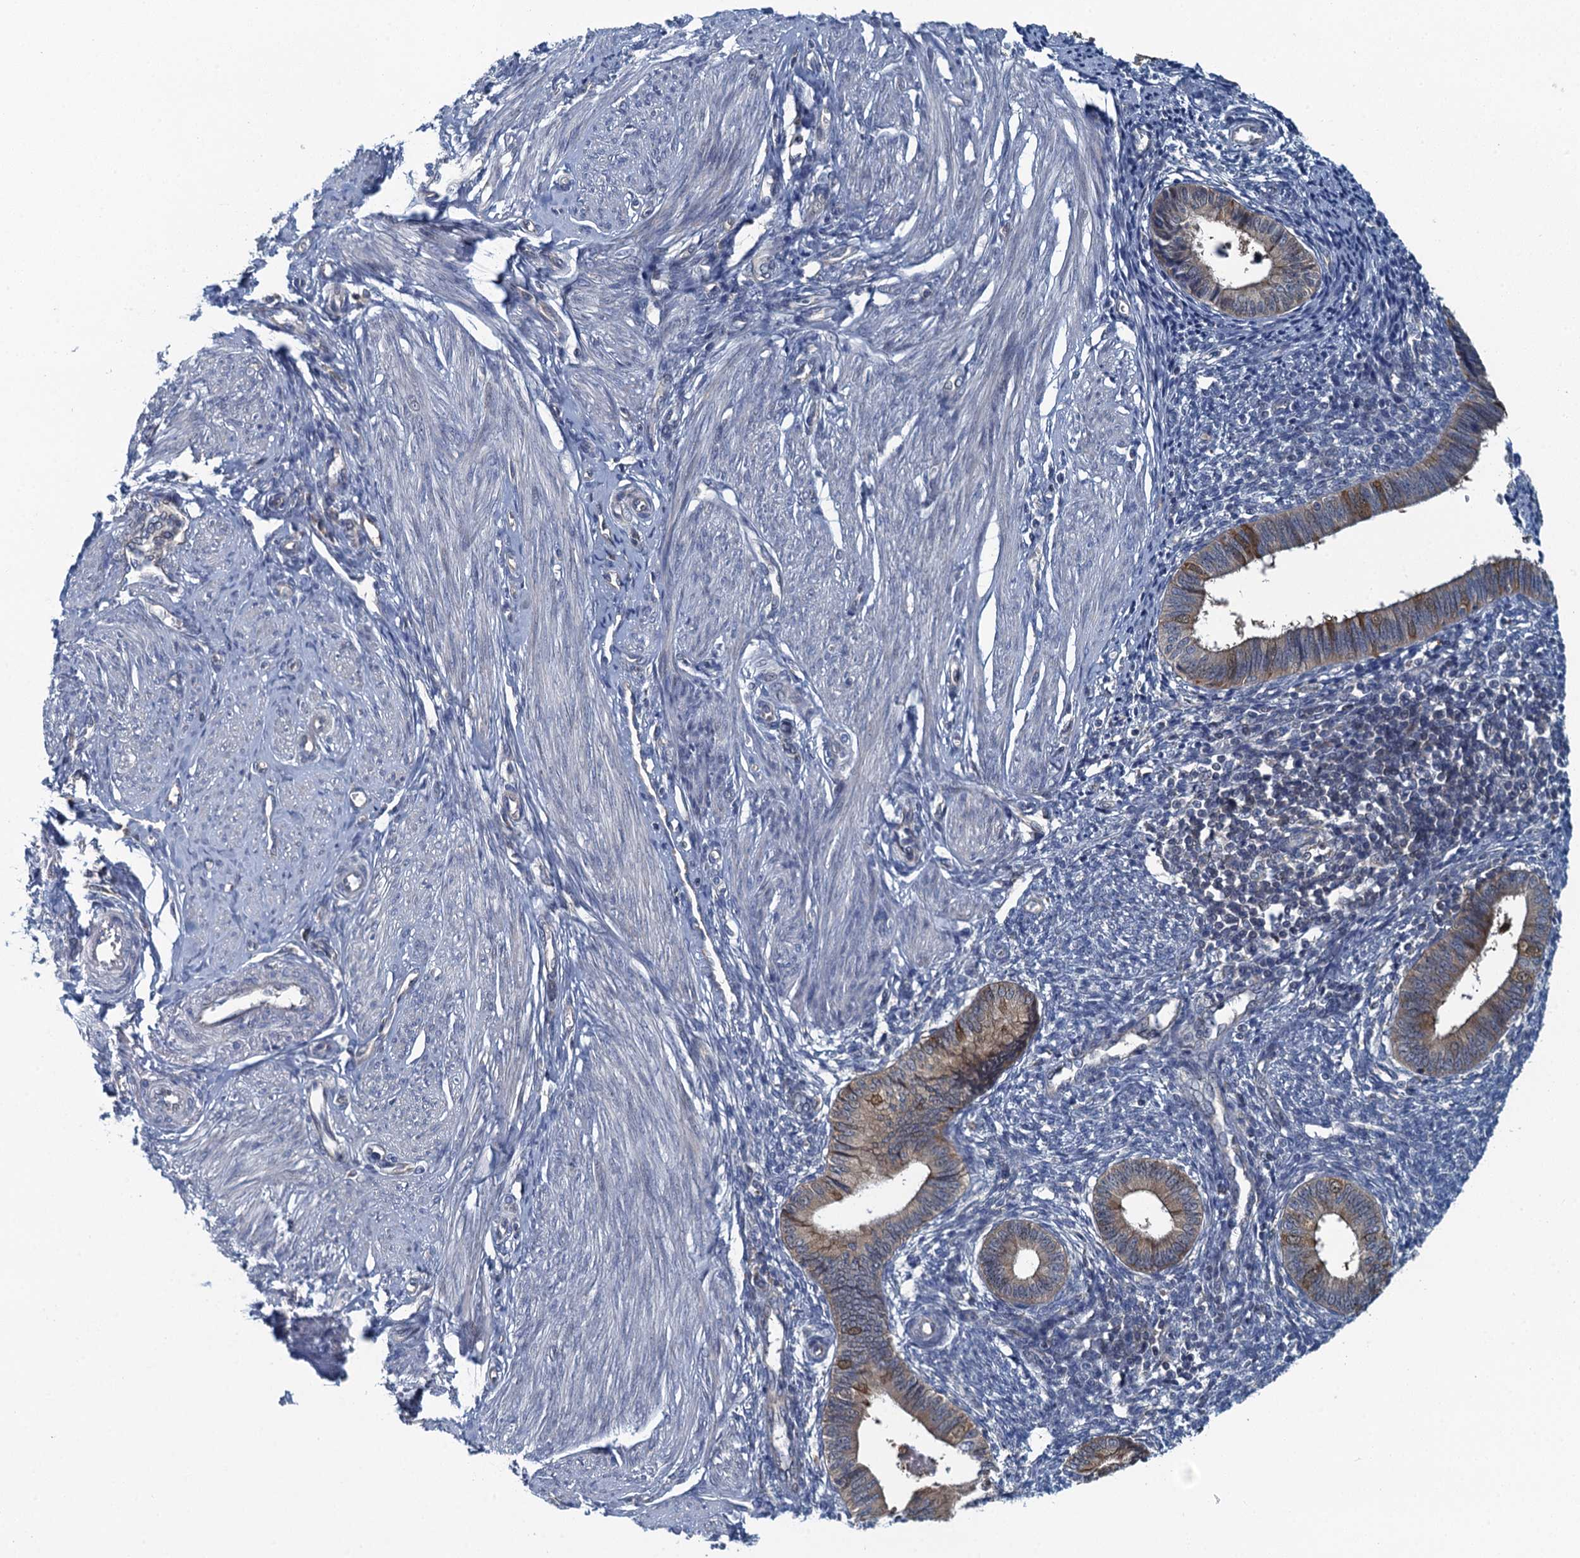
{"staining": {"intensity": "negative", "quantity": "none", "location": "none"}, "tissue": "endometrium", "cell_type": "Cells in endometrial stroma", "image_type": "normal", "snomed": [{"axis": "morphology", "description": "Normal tissue, NOS"}, {"axis": "topography", "description": "Endometrium"}], "caption": "DAB immunohistochemical staining of benign endometrium shows no significant staining in cells in endometrial stroma. The staining is performed using DAB (3,3'-diaminobenzidine) brown chromogen with nuclei counter-stained in using hematoxylin.", "gene": "NCKAP1L", "patient": {"sex": "female", "age": 46}}